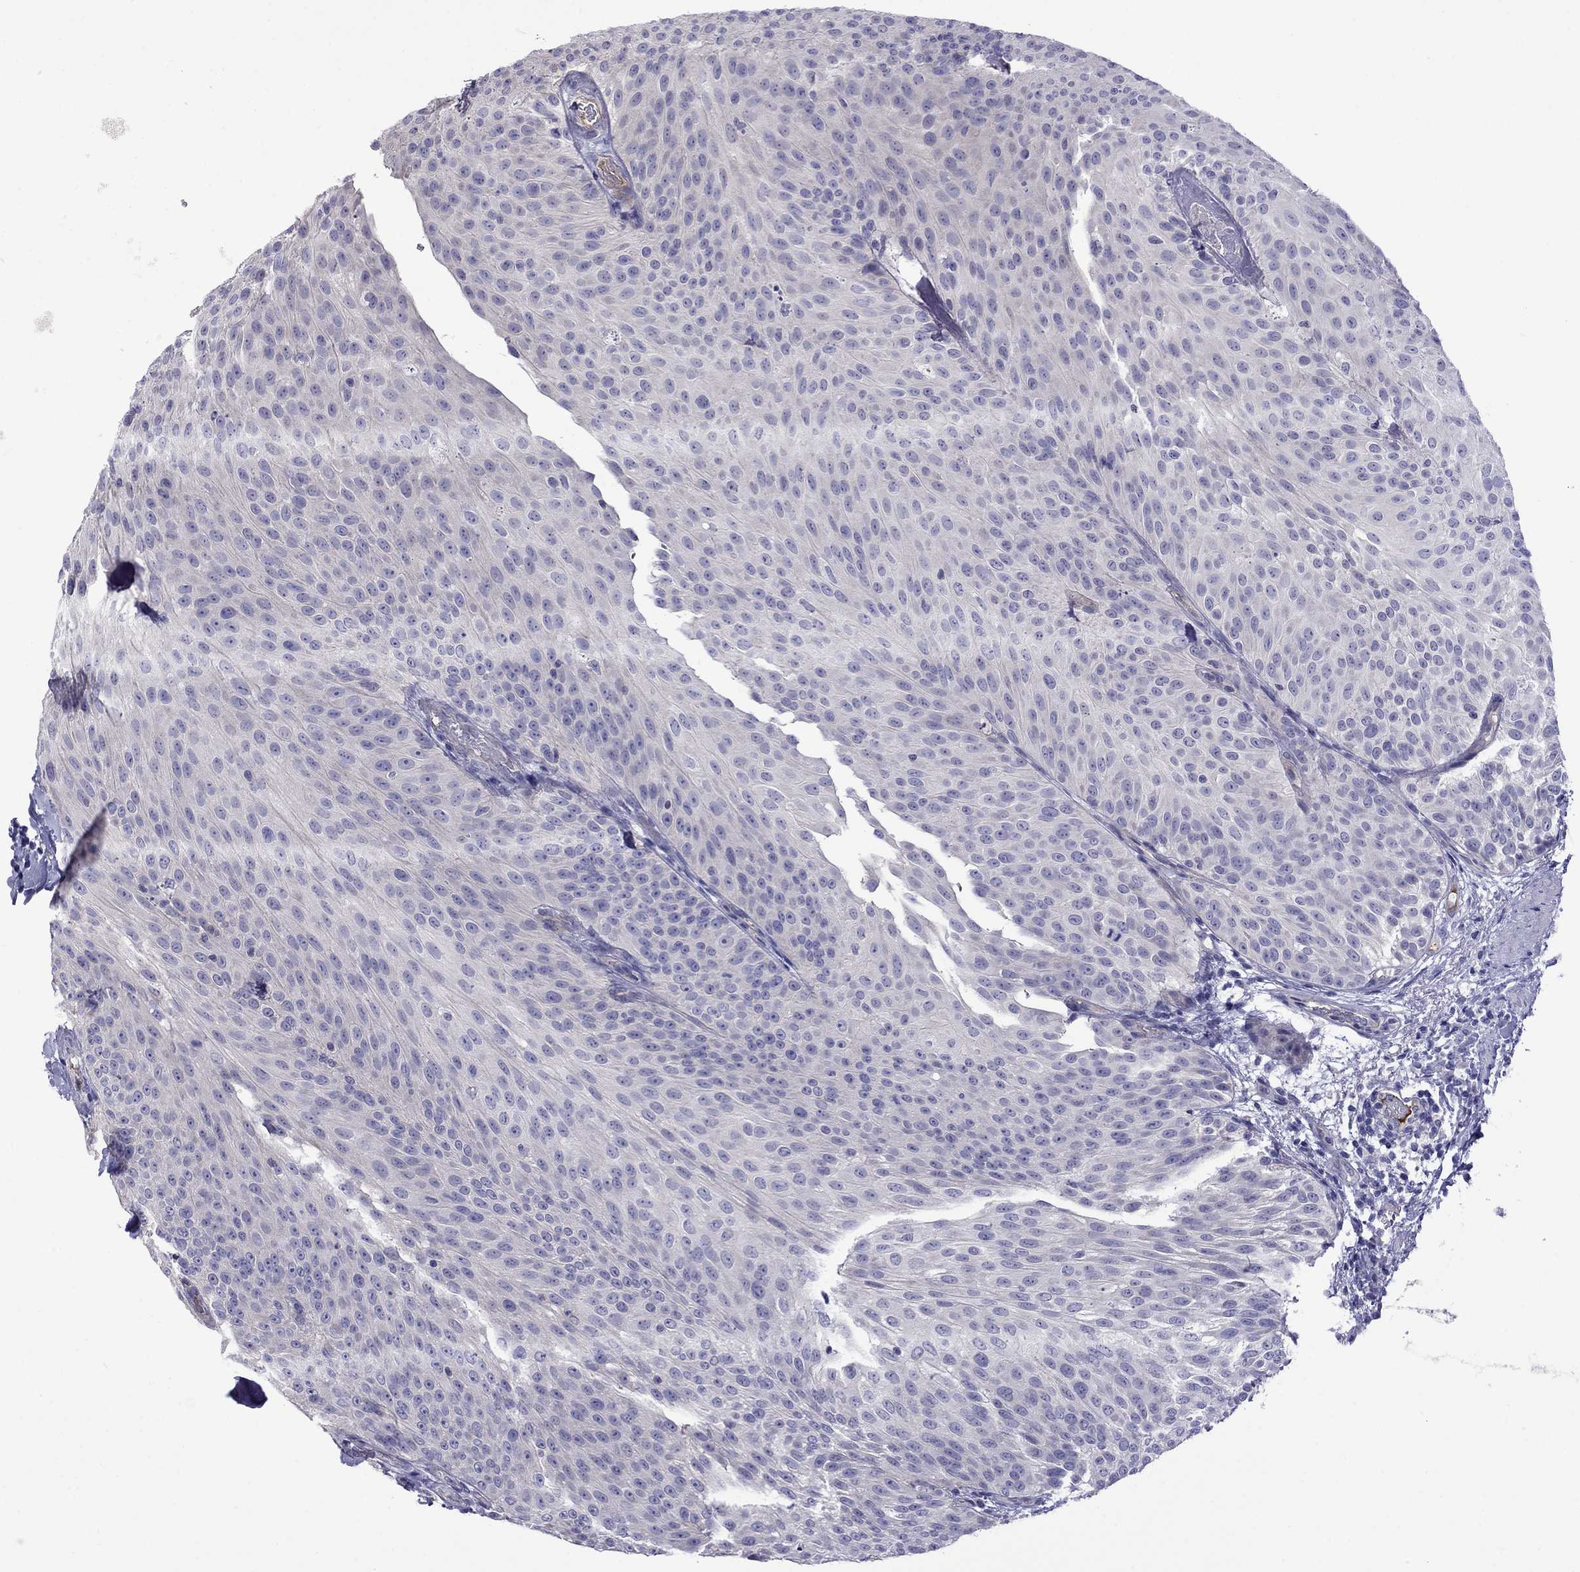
{"staining": {"intensity": "negative", "quantity": "none", "location": "none"}, "tissue": "urothelial cancer", "cell_type": "Tumor cells", "image_type": "cancer", "snomed": [{"axis": "morphology", "description": "Urothelial carcinoma, Low grade"}, {"axis": "topography", "description": "Urinary bladder"}], "caption": "The micrograph reveals no staining of tumor cells in urothelial cancer.", "gene": "STAR", "patient": {"sex": "male", "age": 78}}